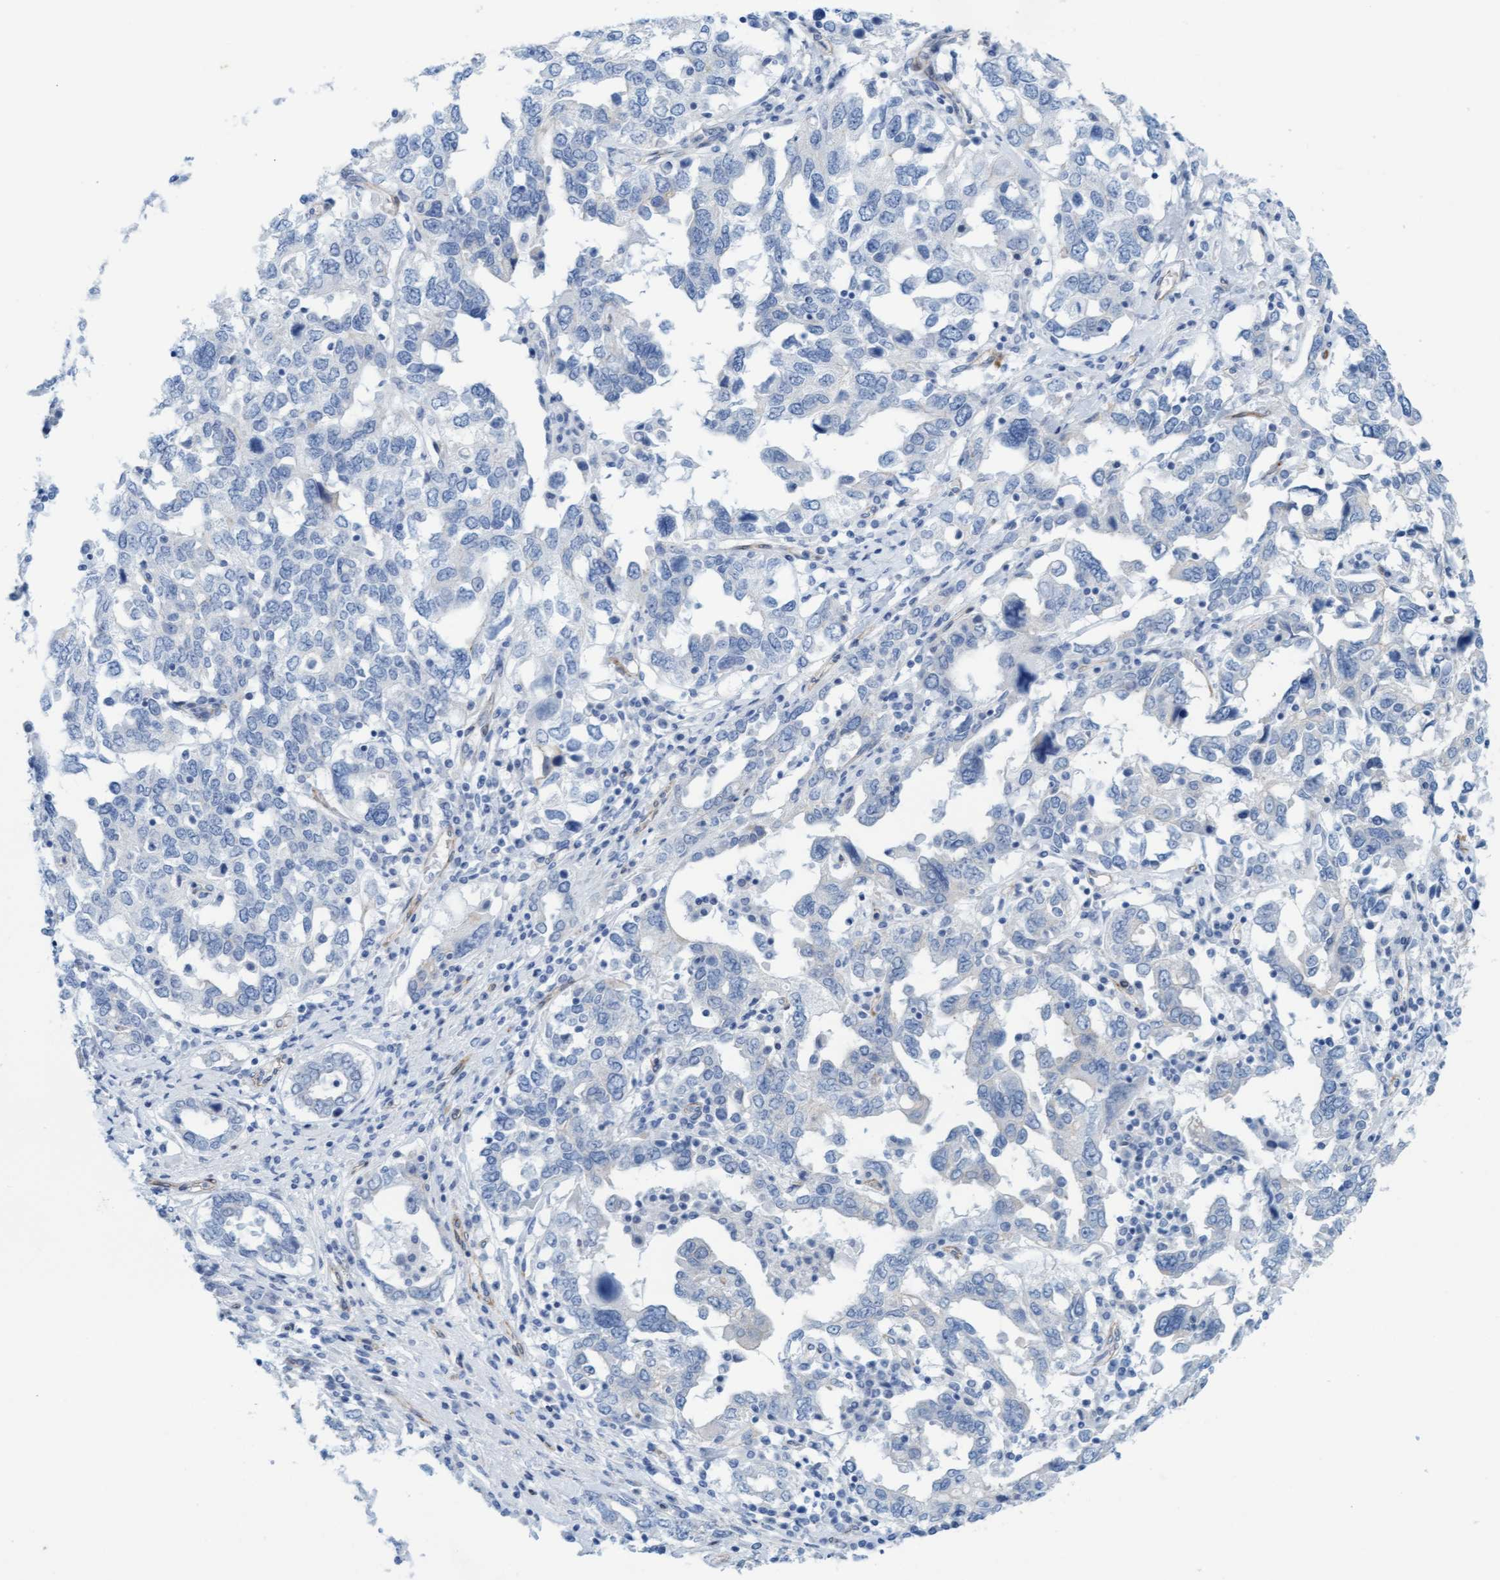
{"staining": {"intensity": "negative", "quantity": "none", "location": "none"}, "tissue": "ovarian cancer", "cell_type": "Tumor cells", "image_type": "cancer", "snomed": [{"axis": "morphology", "description": "Carcinoma, endometroid"}, {"axis": "topography", "description": "Ovary"}], "caption": "Protein analysis of ovarian cancer shows no significant expression in tumor cells. The staining is performed using DAB brown chromogen with nuclei counter-stained in using hematoxylin.", "gene": "MTFR1", "patient": {"sex": "female", "age": 62}}